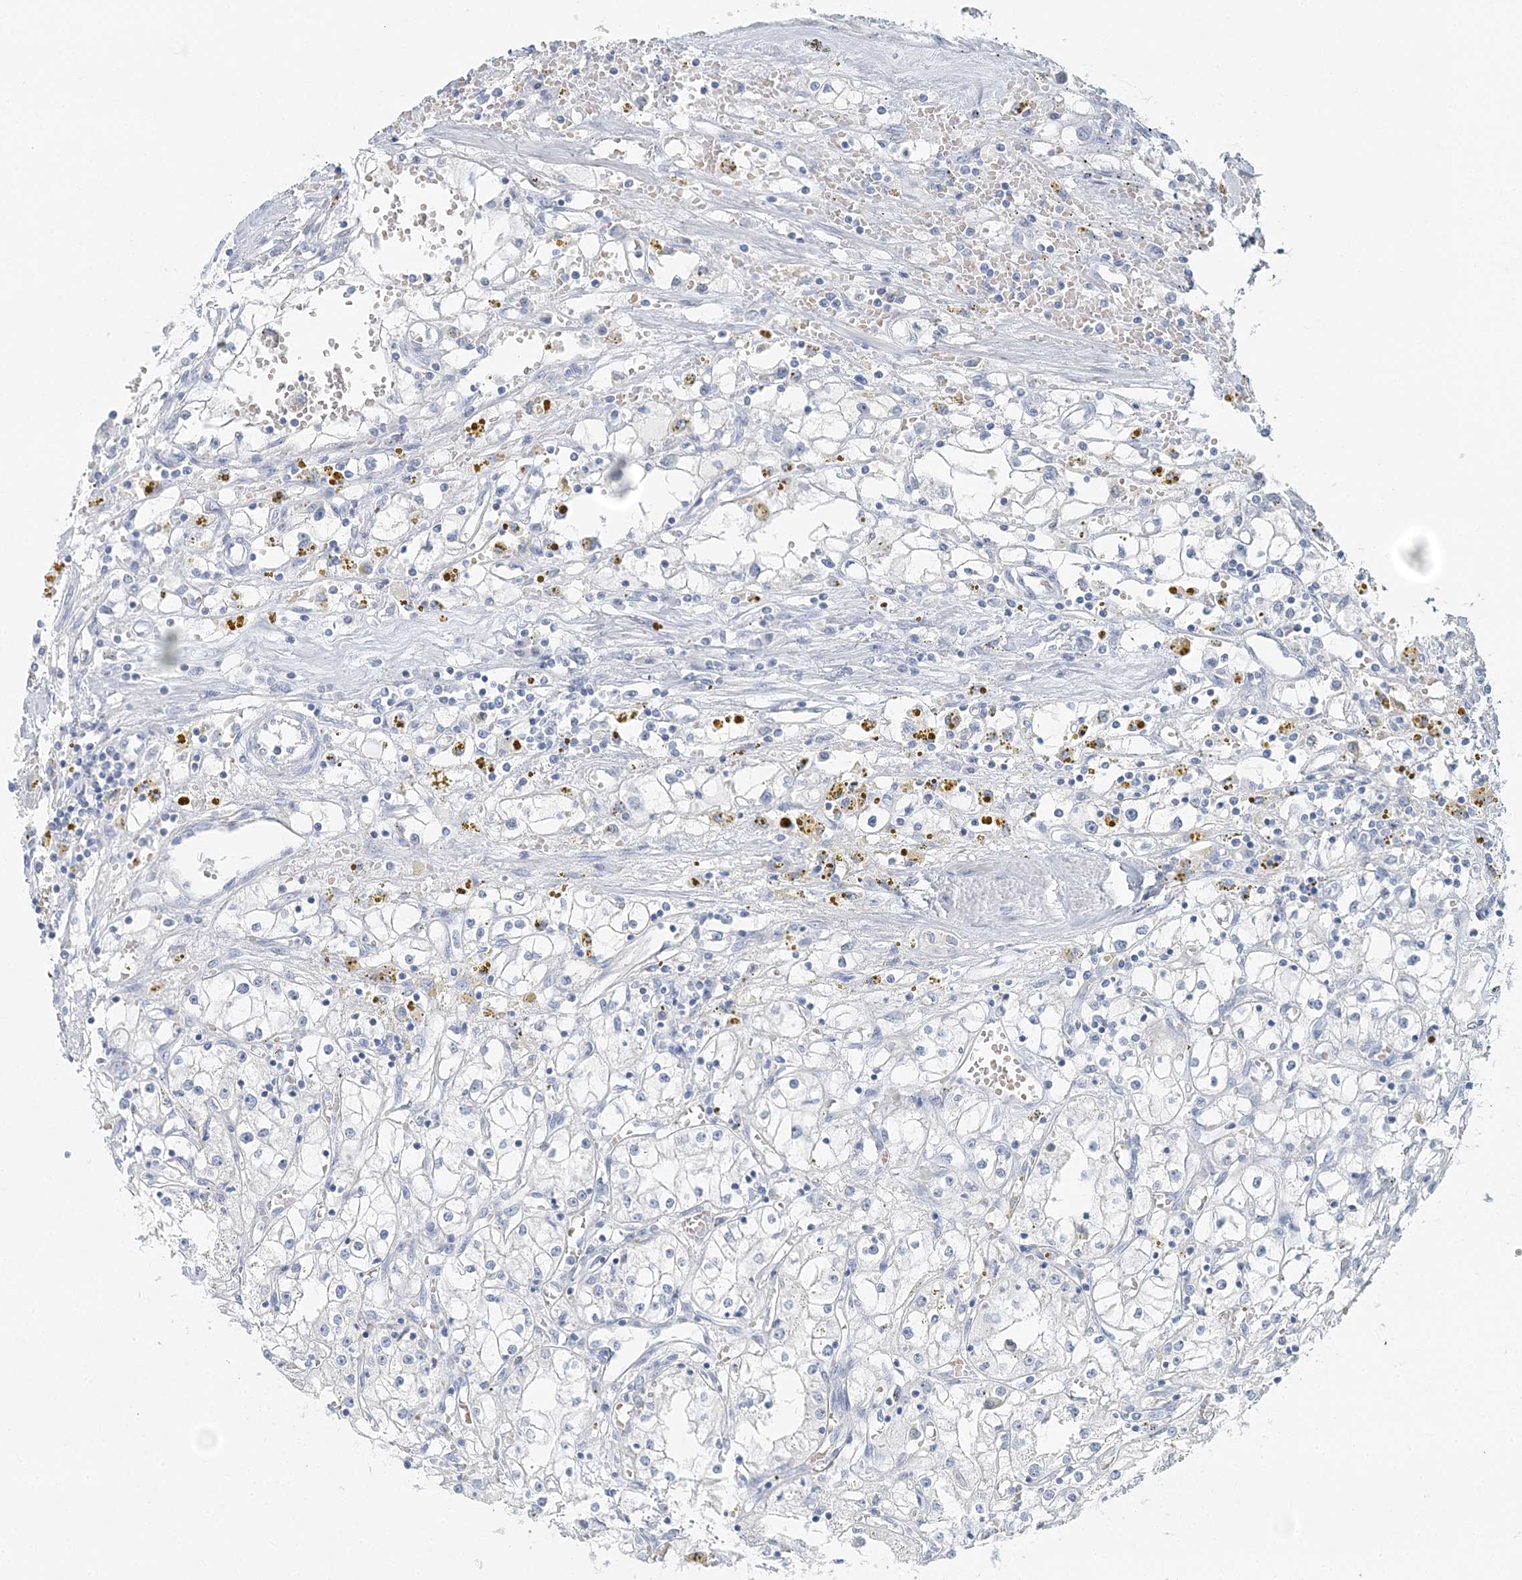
{"staining": {"intensity": "negative", "quantity": "none", "location": "none"}, "tissue": "renal cancer", "cell_type": "Tumor cells", "image_type": "cancer", "snomed": [{"axis": "morphology", "description": "Adenocarcinoma, NOS"}, {"axis": "topography", "description": "Kidney"}], "caption": "An IHC photomicrograph of renal adenocarcinoma is shown. There is no staining in tumor cells of renal adenocarcinoma.", "gene": "VILL", "patient": {"sex": "male", "age": 56}}